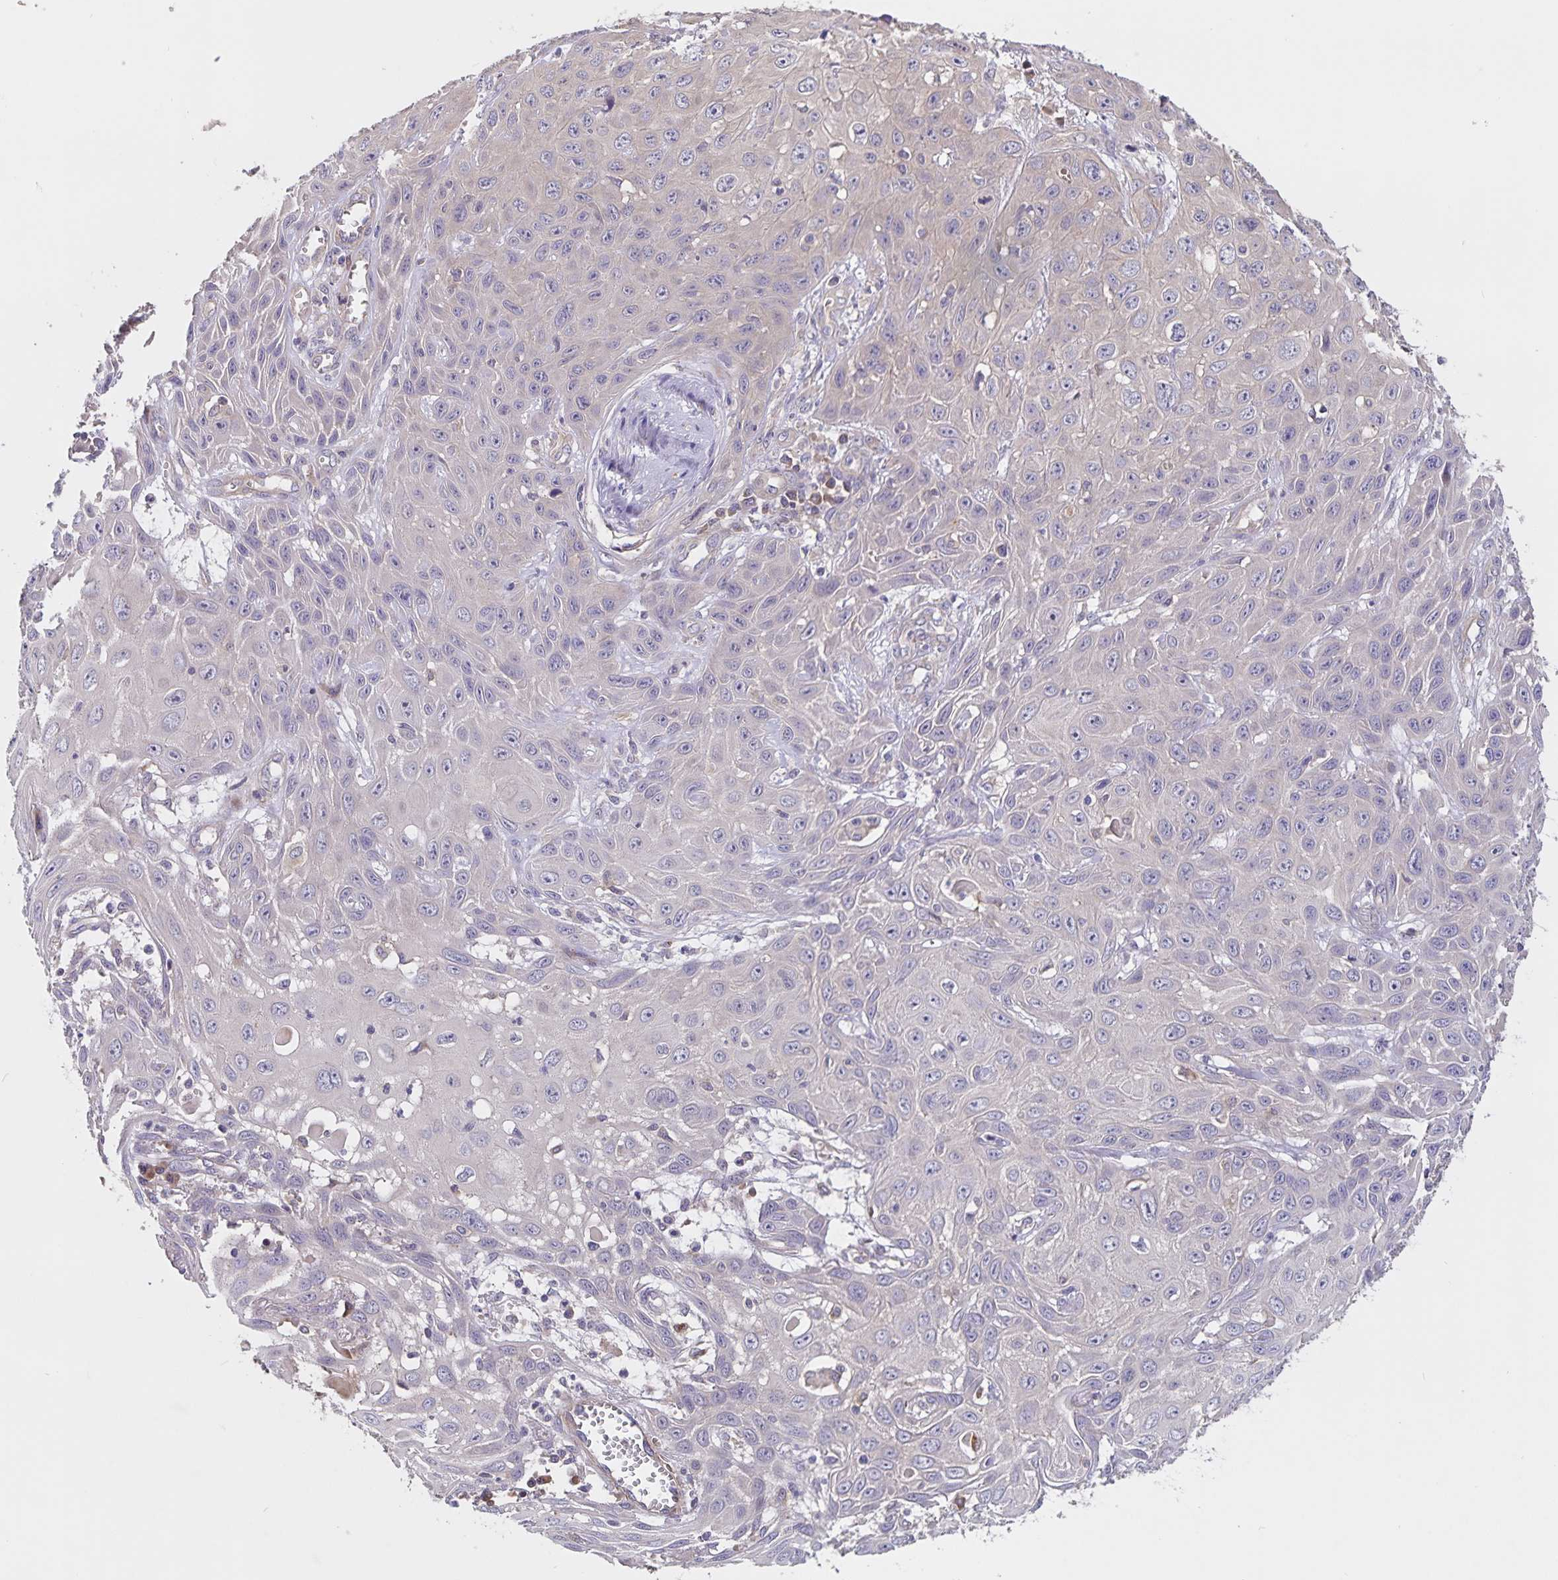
{"staining": {"intensity": "weak", "quantity": "25%-75%", "location": "cytoplasmic/membranous"}, "tissue": "skin cancer", "cell_type": "Tumor cells", "image_type": "cancer", "snomed": [{"axis": "morphology", "description": "Squamous cell carcinoma, NOS"}, {"axis": "topography", "description": "Skin"}, {"axis": "topography", "description": "Vulva"}], "caption": "Human squamous cell carcinoma (skin) stained for a protein (brown) demonstrates weak cytoplasmic/membranous positive positivity in approximately 25%-75% of tumor cells.", "gene": "FBXL16", "patient": {"sex": "female", "age": 71}}